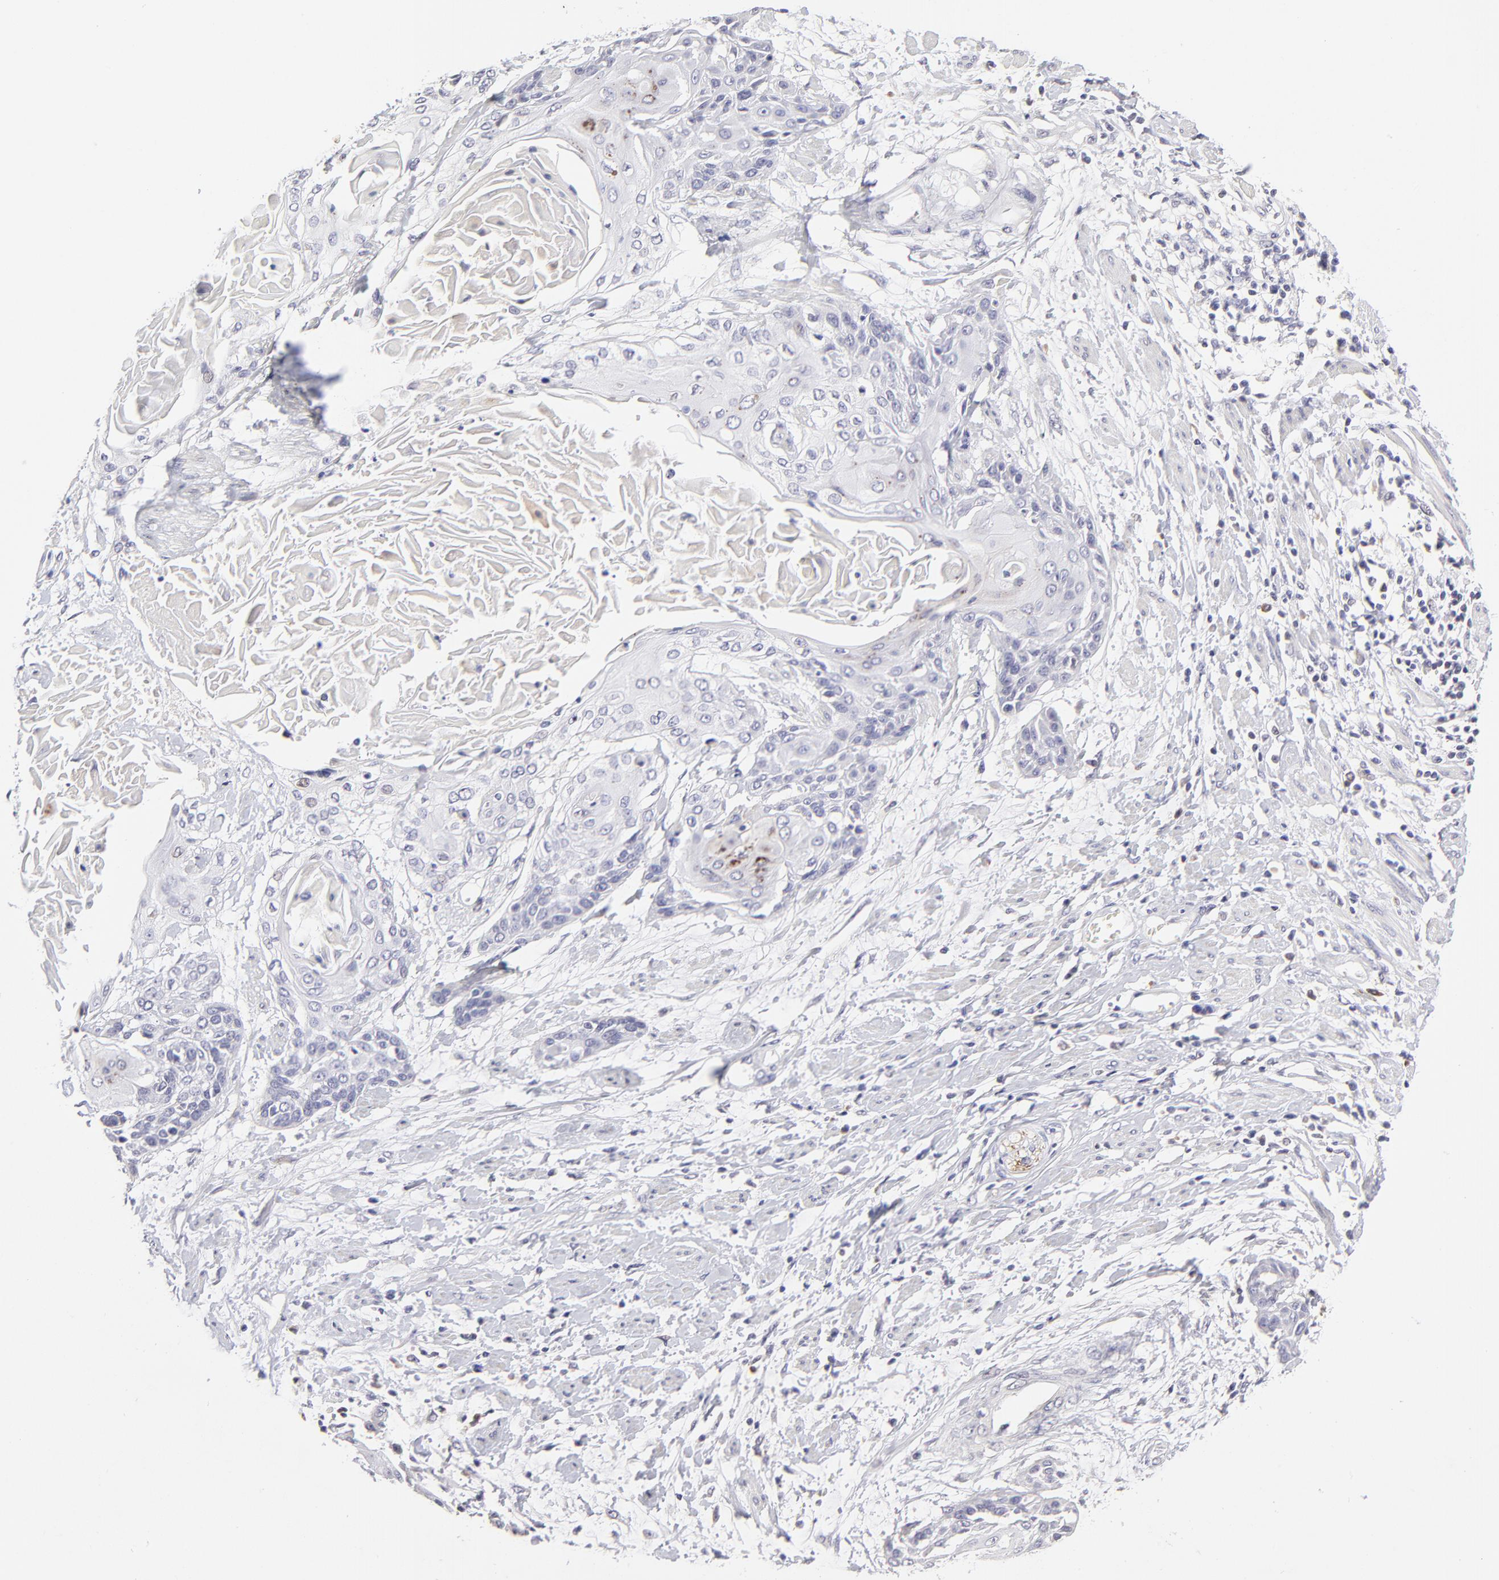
{"staining": {"intensity": "negative", "quantity": "none", "location": "none"}, "tissue": "cervical cancer", "cell_type": "Tumor cells", "image_type": "cancer", "snomed": [{"axis": "morphology", "description": "Squamous cell carcinoma, NOS"}, {"axis": "topography", "description": "Cervix"}], "caption": "Photomicrograph shows no significant protein positivity in tumor cells of cervical cancer (squamous cell carcinoma). The staining was performed using DAB to visualize the protein expression in brown, while the nuclei were stained in blue with hematoxylin (Magnification: 20x).", "gene": "BTG2", "patient": {"sex": "female", "age": 57}}